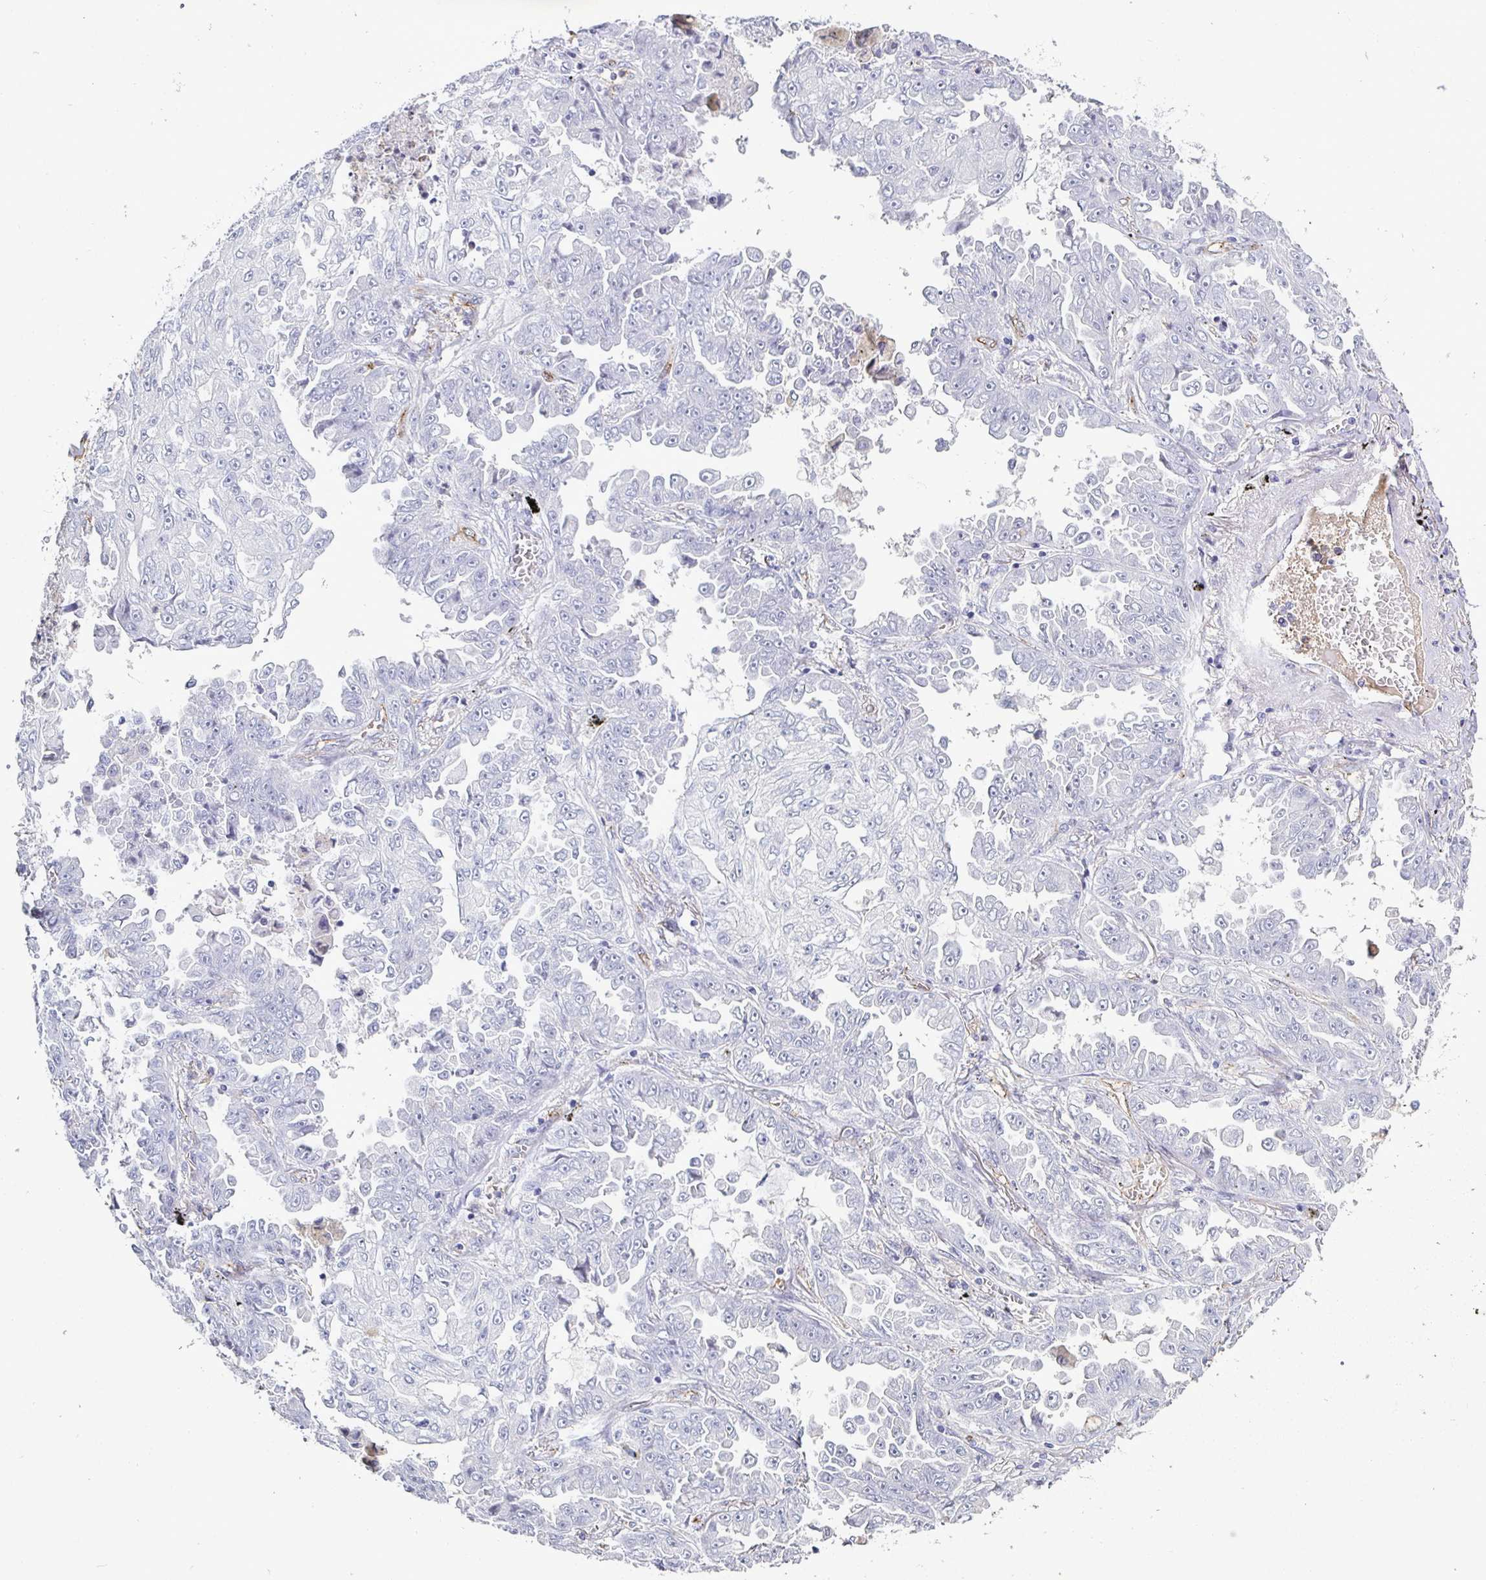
{"staining": {"intensity": "negative", "quantity": "none", "location": "none"}, "tissue": "lung cancer", "cell_type": "Tumor cells", "image_type": "cancer", "snomed": [{"axis": "morphology", "description": "Adenocarcinoma, NOS"}, {"axis": "topography", "description": "Lung"}], "caption": "Immunohistochemistry (IHC) image of neoplastic tissue: human lung adenocarcinoma stained with DAB shows no significant protein staining in tumor cells.", "gene": "ACSBG2", "patient": {"sex": "female", "age": 52}}